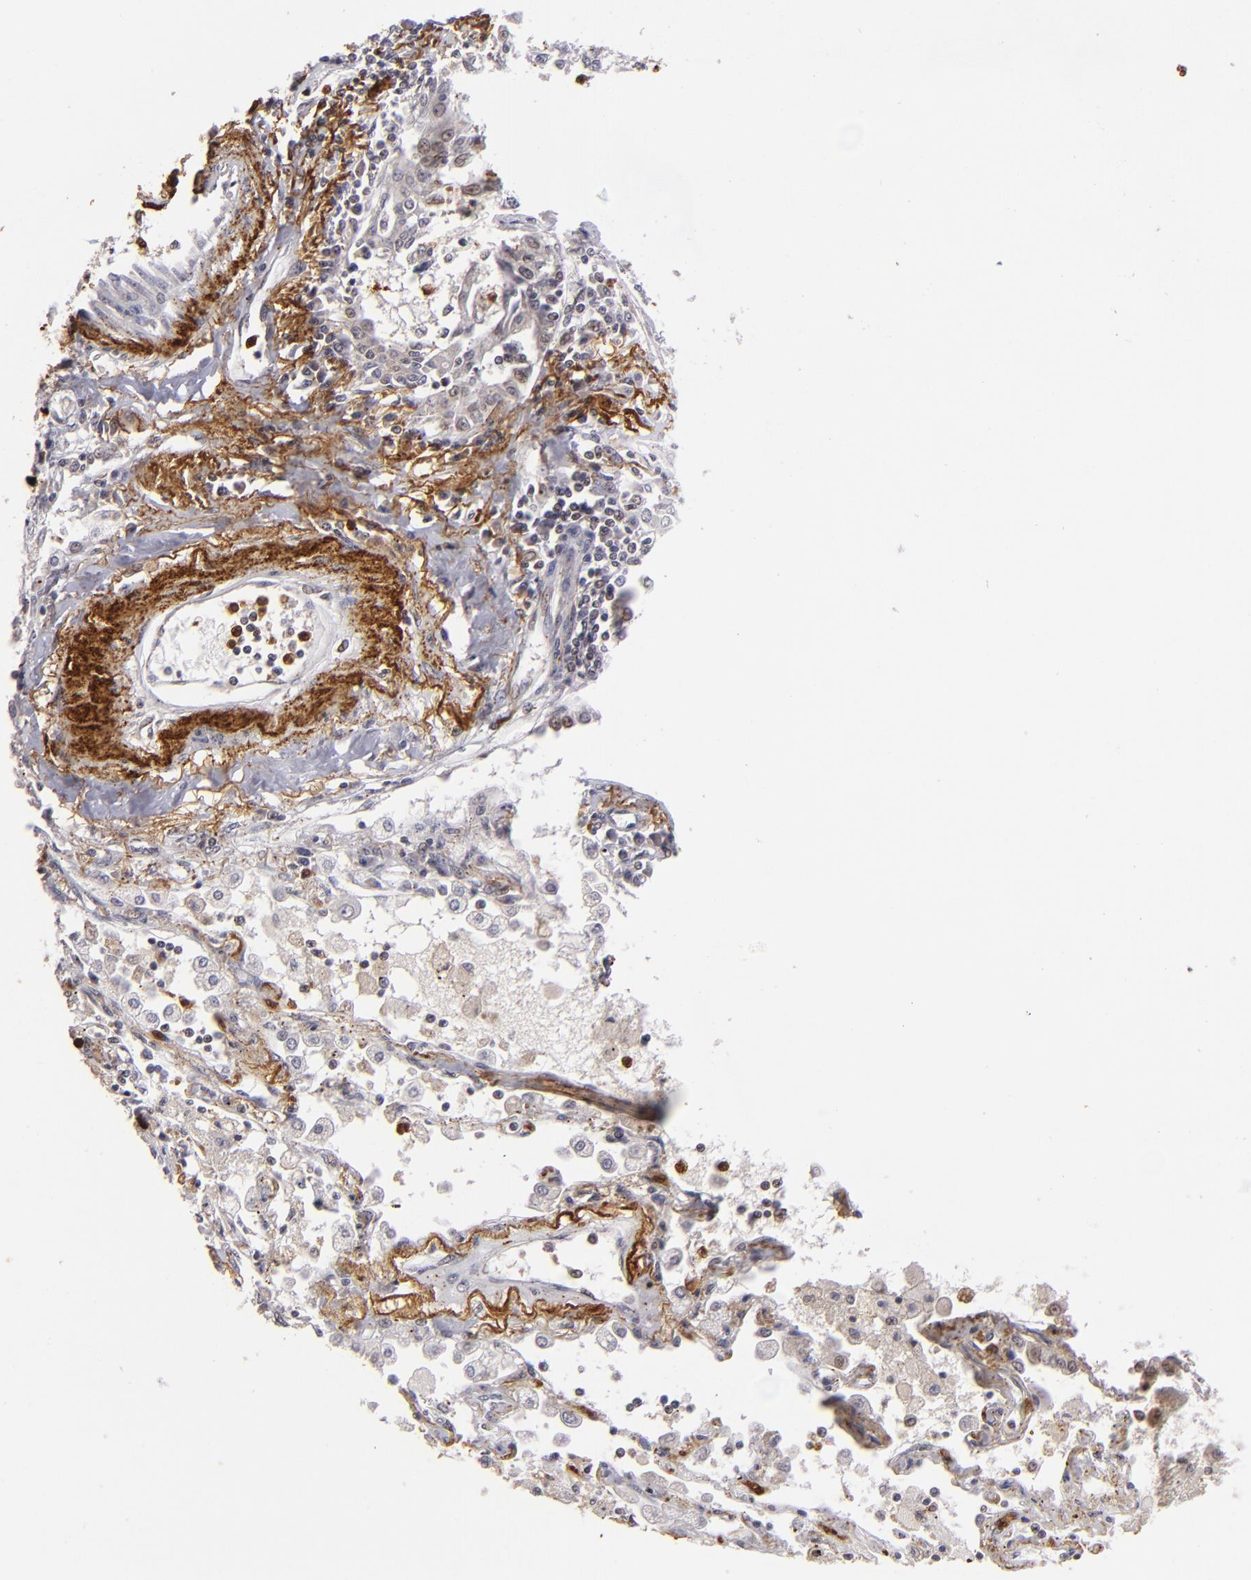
{"staining": {"intensity": "negative", "quantity": "none", "location": "none"}, "tissue": "lung cancer", "cell_type": "Tumor cells", "image_type": "cancer", "snomed": [{"axis": "morphology", "description": "Squamous cell carcinoma, NOS"}, {"axis": "topography", "description": "Lung"}], "caption": "Immunohistochemistry histopathology image of neoplastic tissue: human lung cancer (squamous cell carcinoma) stained with DAB (3,3'-diaminobenzidine) exhibits no significant protein expression in tumor cells.", "gene": "RXRG", "patient": {"sex": "male", "age": 75}}